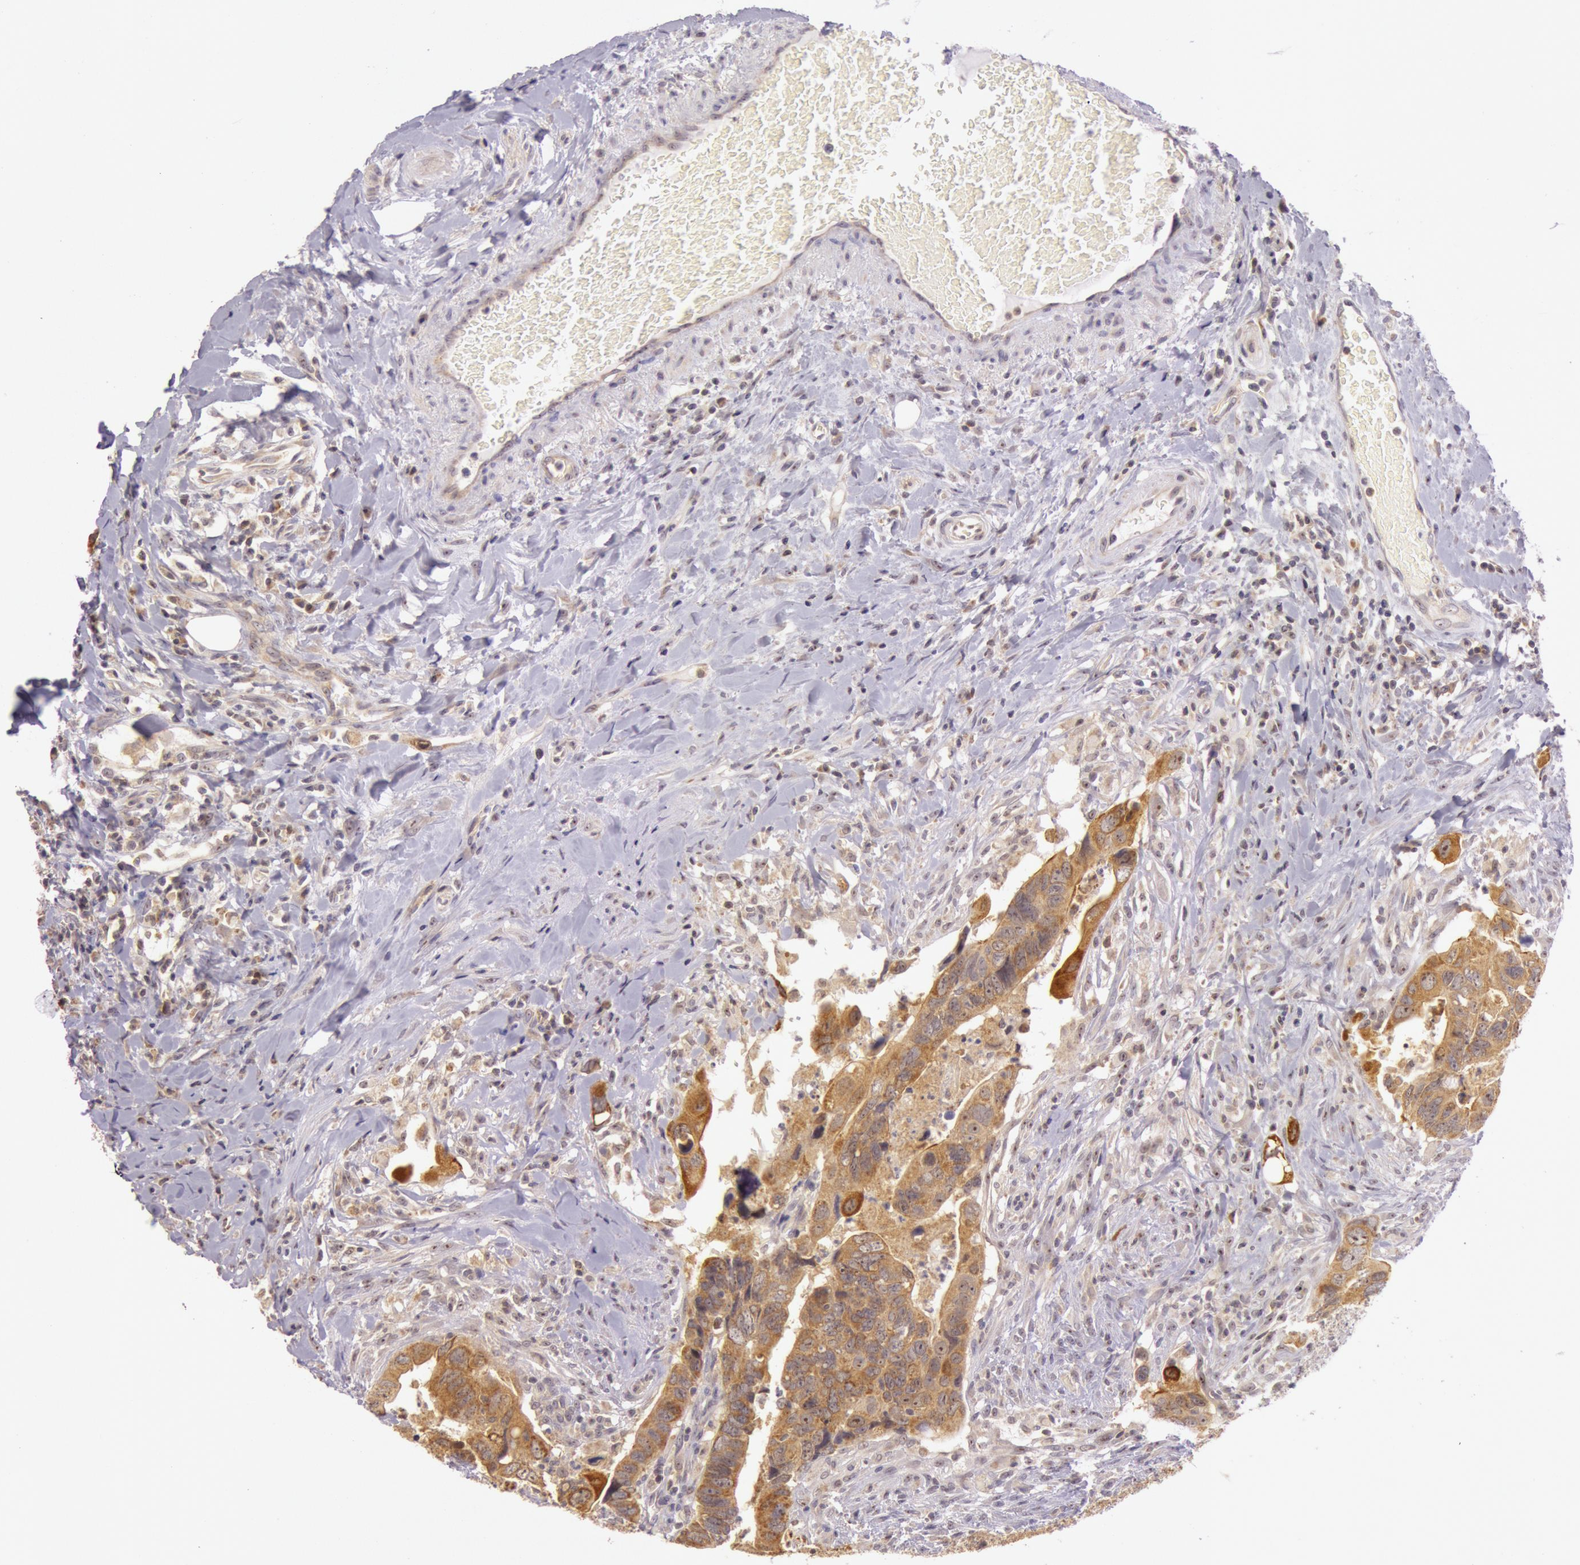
{"staining": {"intensity": "strong", "quantity": ">75%", "location": "cytoplasmic/membranous,nuclear"}, "tissue": "colorectal cancer", "cell_type": "Tumor cells", "image_type": "cancer", "snomed": [{"axis": "morphology", "description": "Adenocarcinoma, NOS"}, {"axis": "topography", "description": "Rectum"}], "caption": "Adenocarcinoma (colorectal) tissue displays strong cytoplasmic/membranous and nuclear expression in about >75% of tumor cells, visualized by immunohistochemistry.", "gene": "CDK16", "patient": {"sex": "male", "age": 53}}